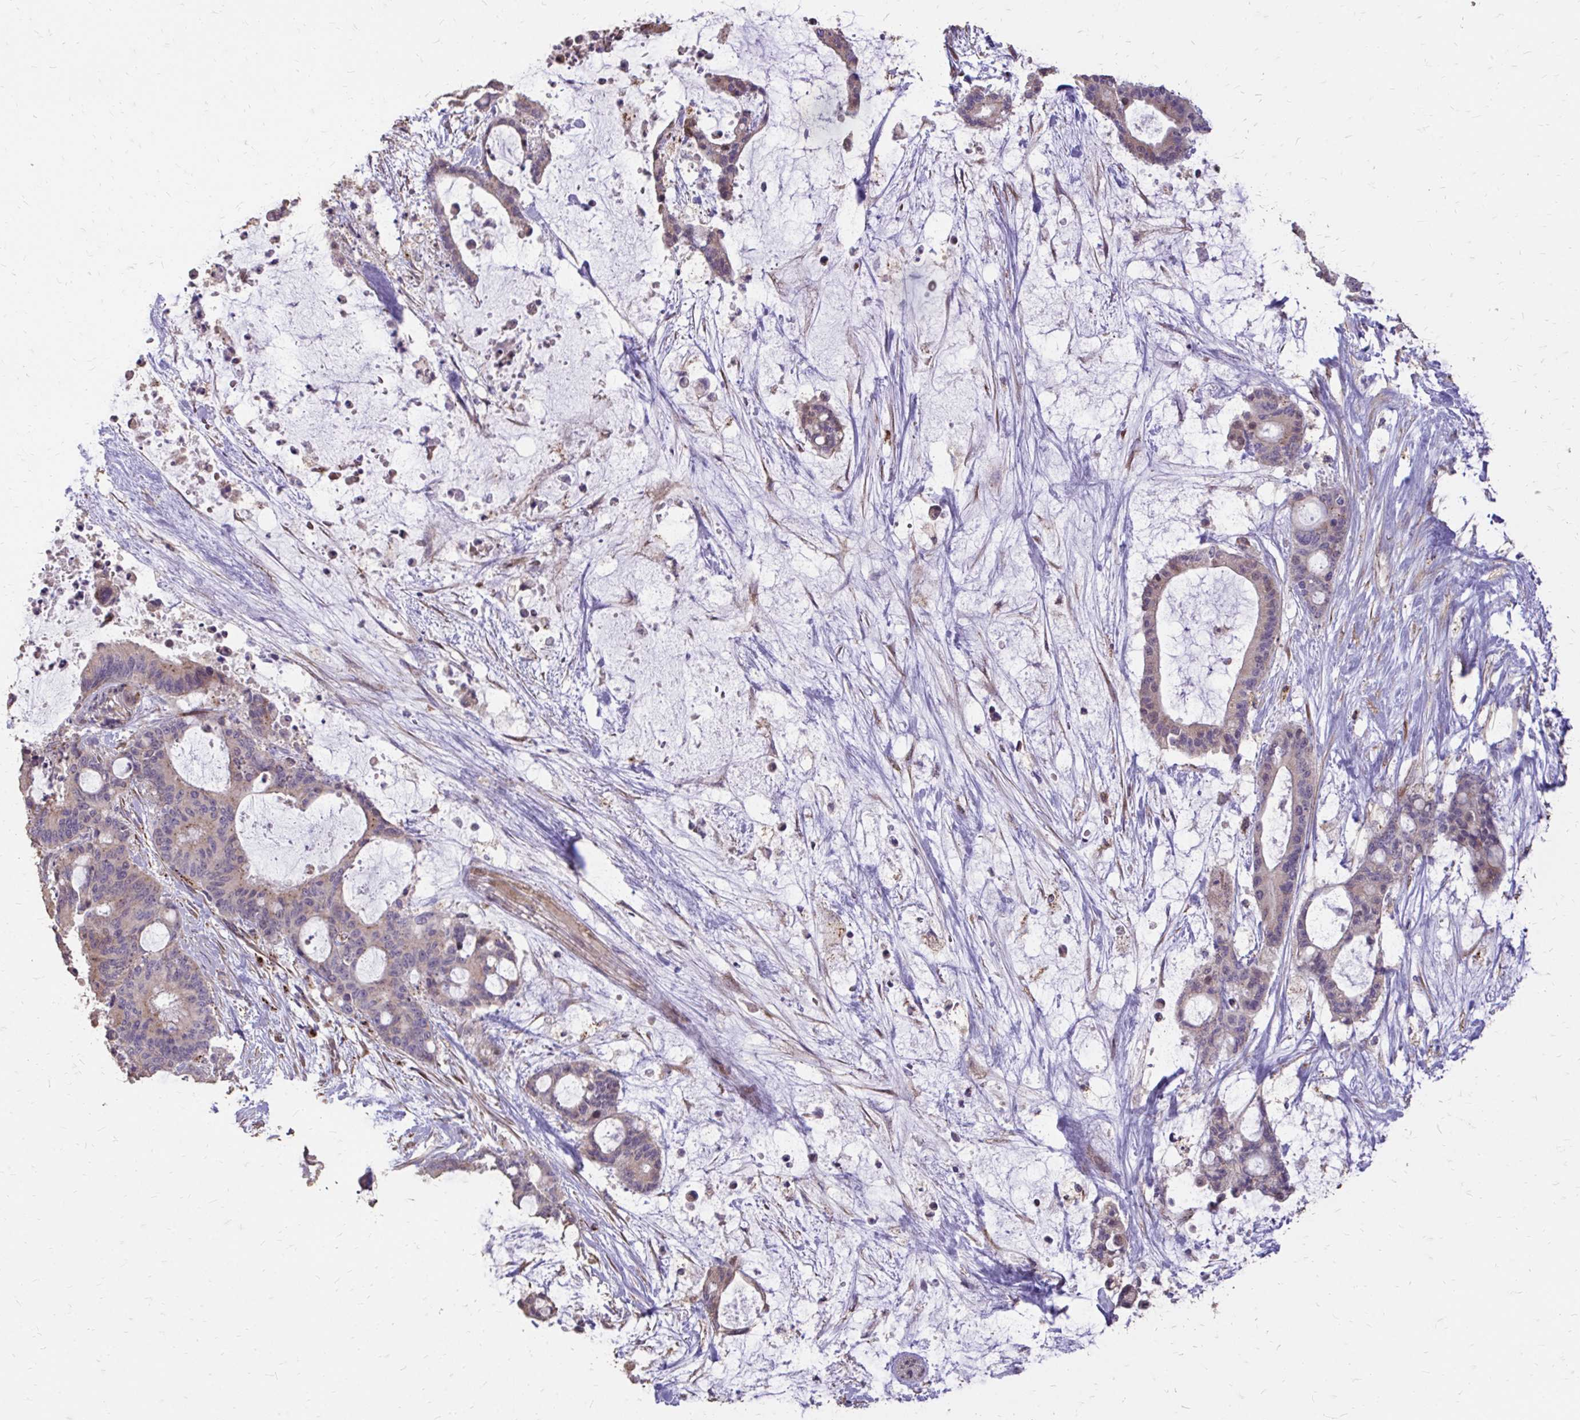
{"staining": {"intensity": "weak", "quantity": "25%-75%", "location": "cytoplasmic/membranous"}, "tissue": "liver cancer", "cell_type": "Tumor cells", "image_type": "cancer", "snomed": [{"axis": "morphology", "description": "Normal tissue, NOS"}, {"axis": "morphology", "description": "Cholangiocarcinoma"}, {"axis": "topography", "description": "Liver"}, {"axis": "topography", "description": "Peripheral nerve tissue"}], "caption": "Liver cancer stained with immunohistochemistry displays weak cytoplasmic/membranous positivity in about 25%-75% of tumor cells. The staining is performed using DAB (3,3'-diaminobenzidine) brown chromogen to label protein expression. The nuclei are counter-stained blue using hematoxylin.", "gene": "MYORG", "patient": {"sex": "female", "age": 73}}